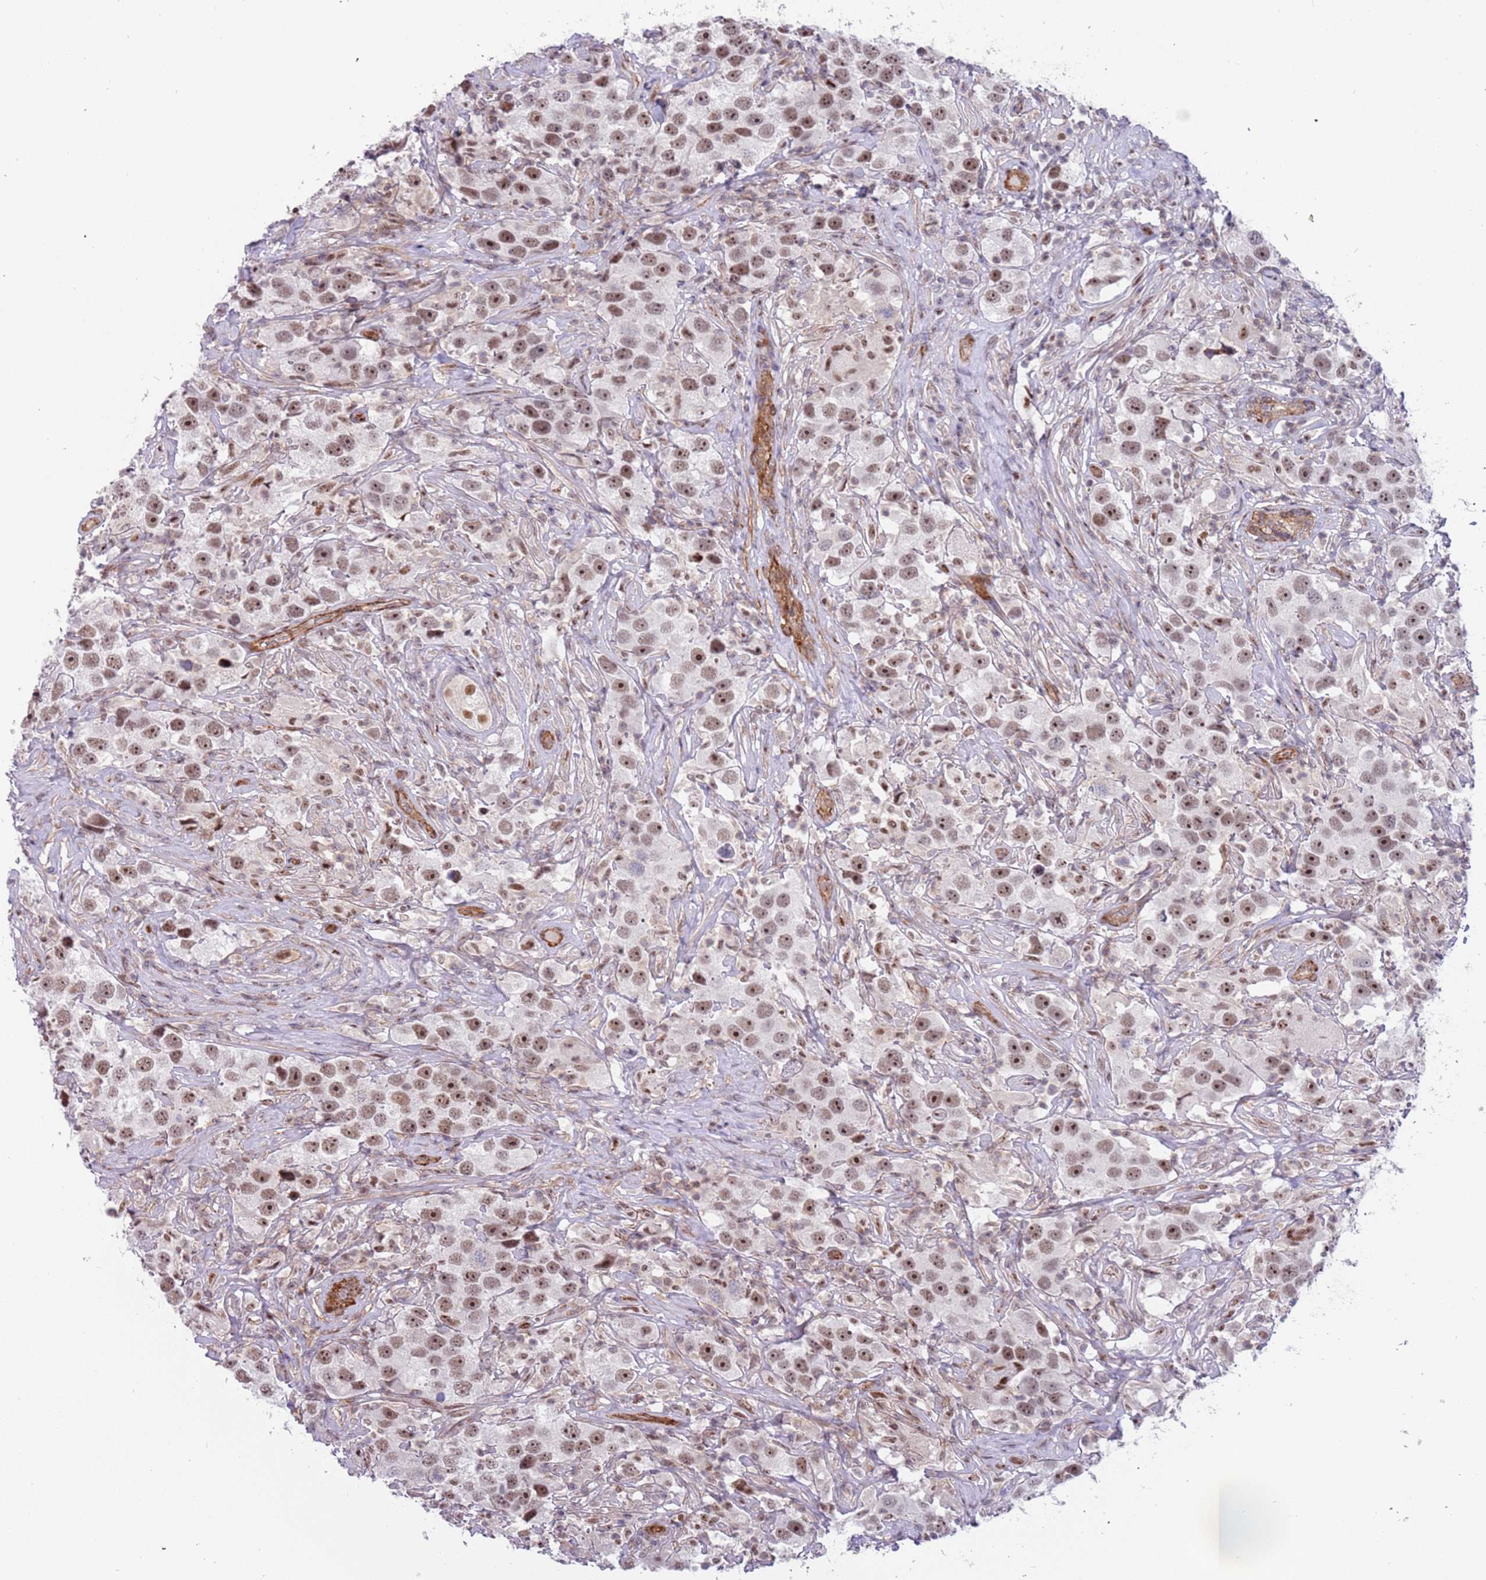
{"staining": {"intensity": "moderate", "quantity": ">75%", "location": "nuclear"}, "tissue": "testis cancer", "cell_type": "Tumor cells", "image_type": "cancer", "snomed": [{"axis": "morphology", "description": "Seminoma, NOS"}, {"axis": "topography", "description": "Testis"}], "caption": "The photomicrograph displays a brown stain indicating the presence of a protein in the nuclear of tumor cells in testis cancer (seminoma). (DAB IHC with brightfield microscopy, high magnification).", "gene": "LRMDA", "patient": {"sex": "male", "age": 49}}